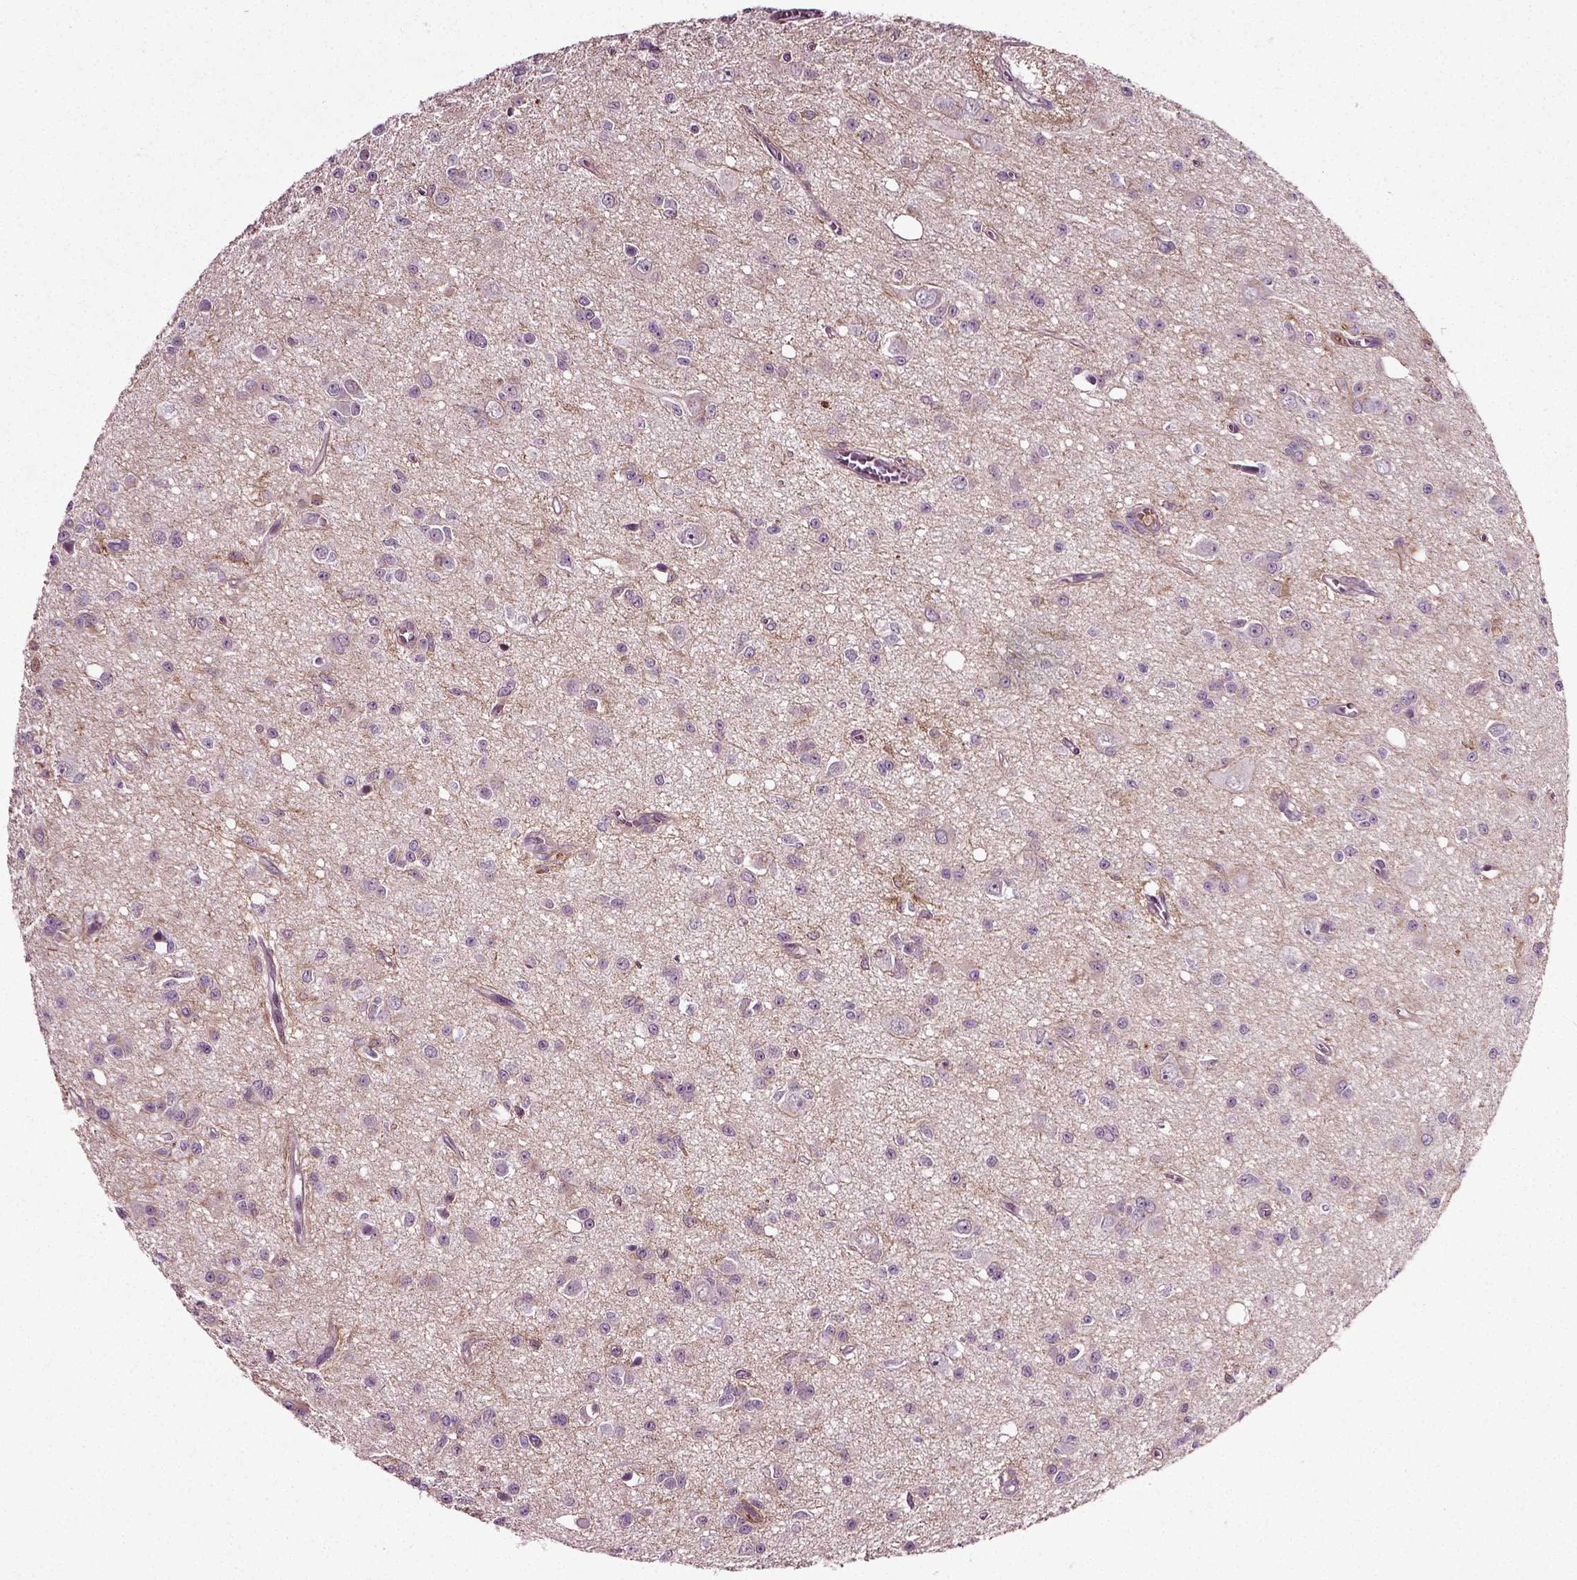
{"staining": {"intensity": "negative", "quantity": "none", "location": "none"}, "tissue": "glioma", "cell_type": "Tumor cells", "image_type": "cancer", "snomed": [{"axis": "morphology", "description": "Glioma, malignant, Low grade"}, {"axis": "topography", "description": "Brain"}], "caption": "Tumor cells show no significant protein positivity in glioma. (Brightfield microscopy of DAB immunohistochemistry (IHC) at high magnification).", "gene": "RHOF", "patient": {"sex": "female", "age": 45}}